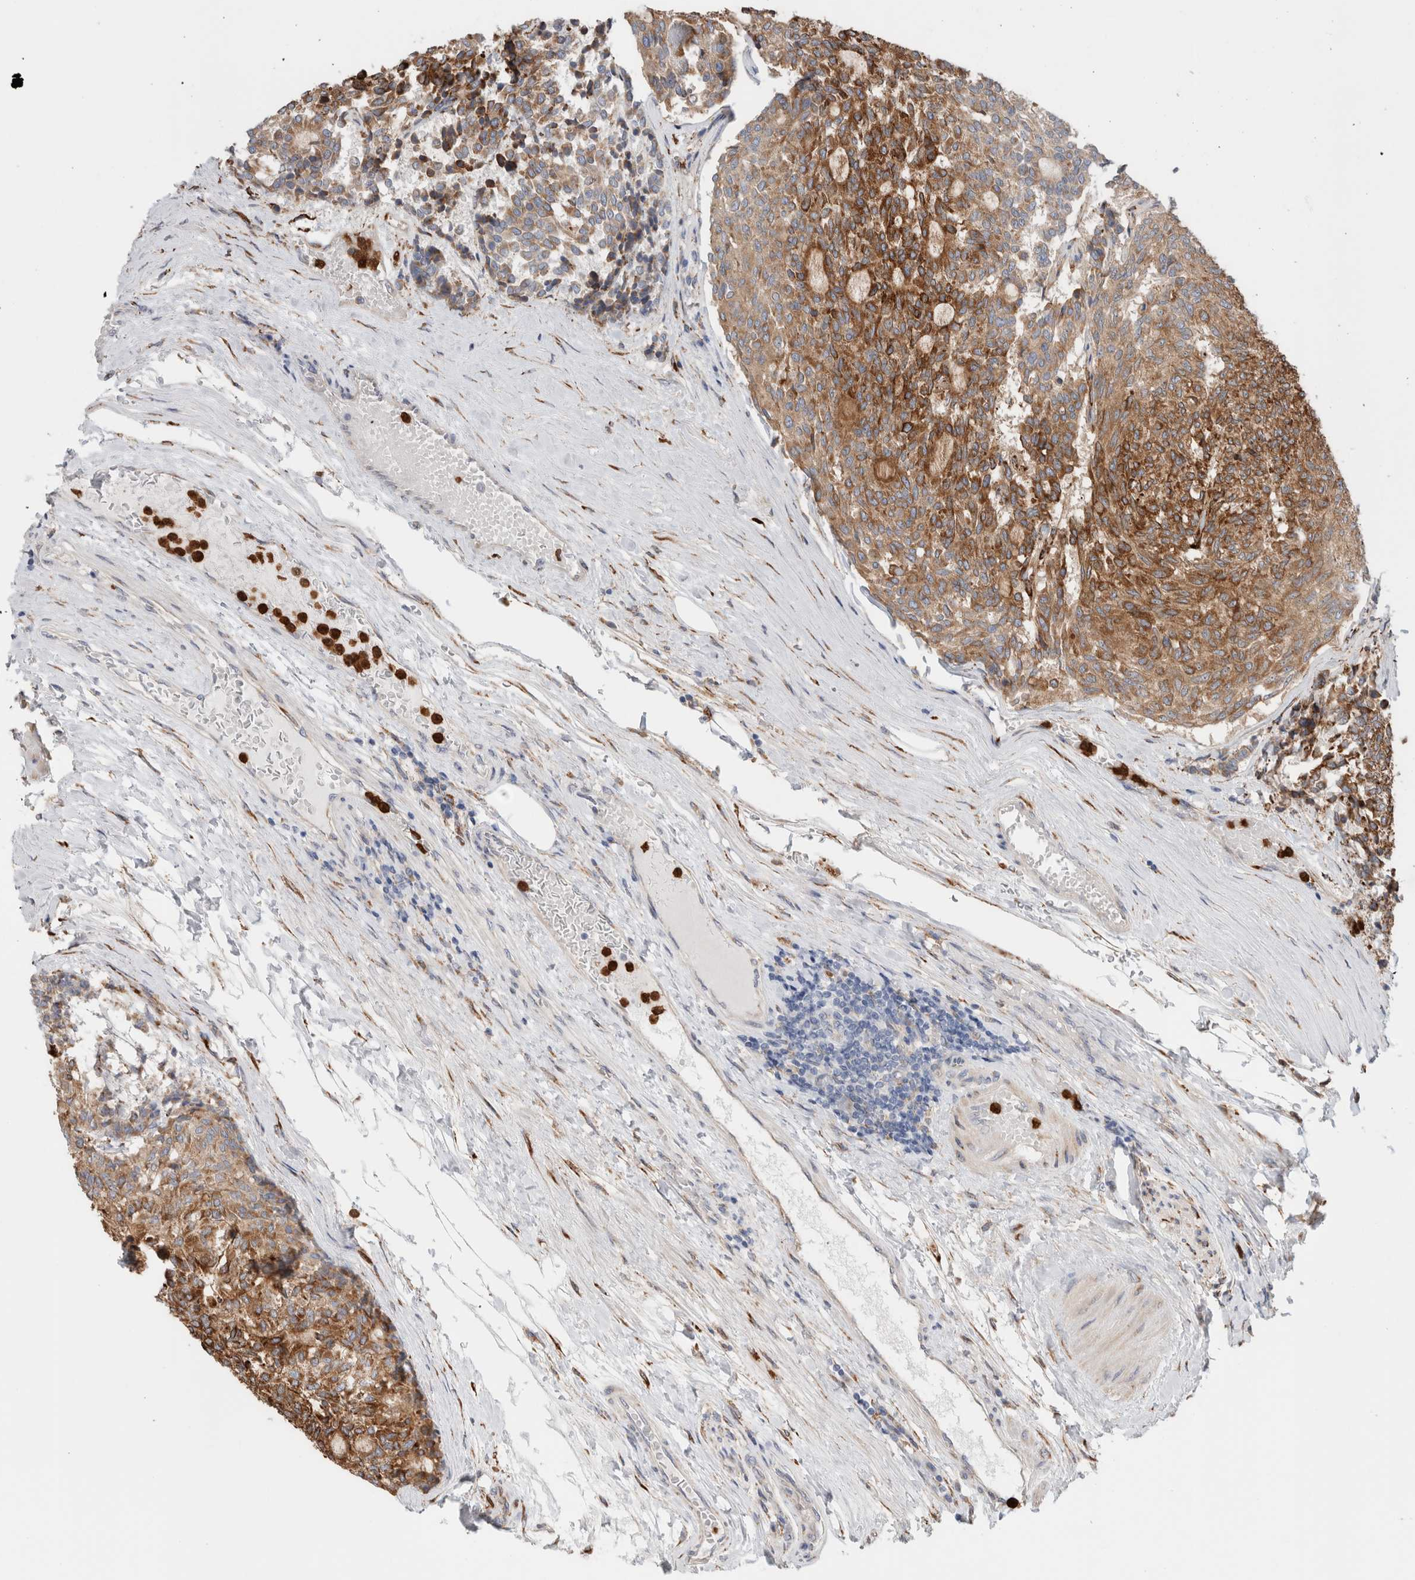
{"staining": {"intensity": "moderate", "quantity": ">75%", "location": "cytoplasmic/membranous"}, "tissue": "carcinoid", "cell_type": "Tumor cells", "image_type": "cancer", "snomed": [{"axis": "morphology", "description": "Carcinoid, malignant, NOS"}, {"axis": "topography", "description": "Pancreas"}], "caption": "Carcinoid stained for a protein (brown) shows moderate cytoplasmic/membranous positive expression in approximately >75% of tumor cells.", "gene": "P4HA1", "patient": {"sex": "female", "age": 54}}